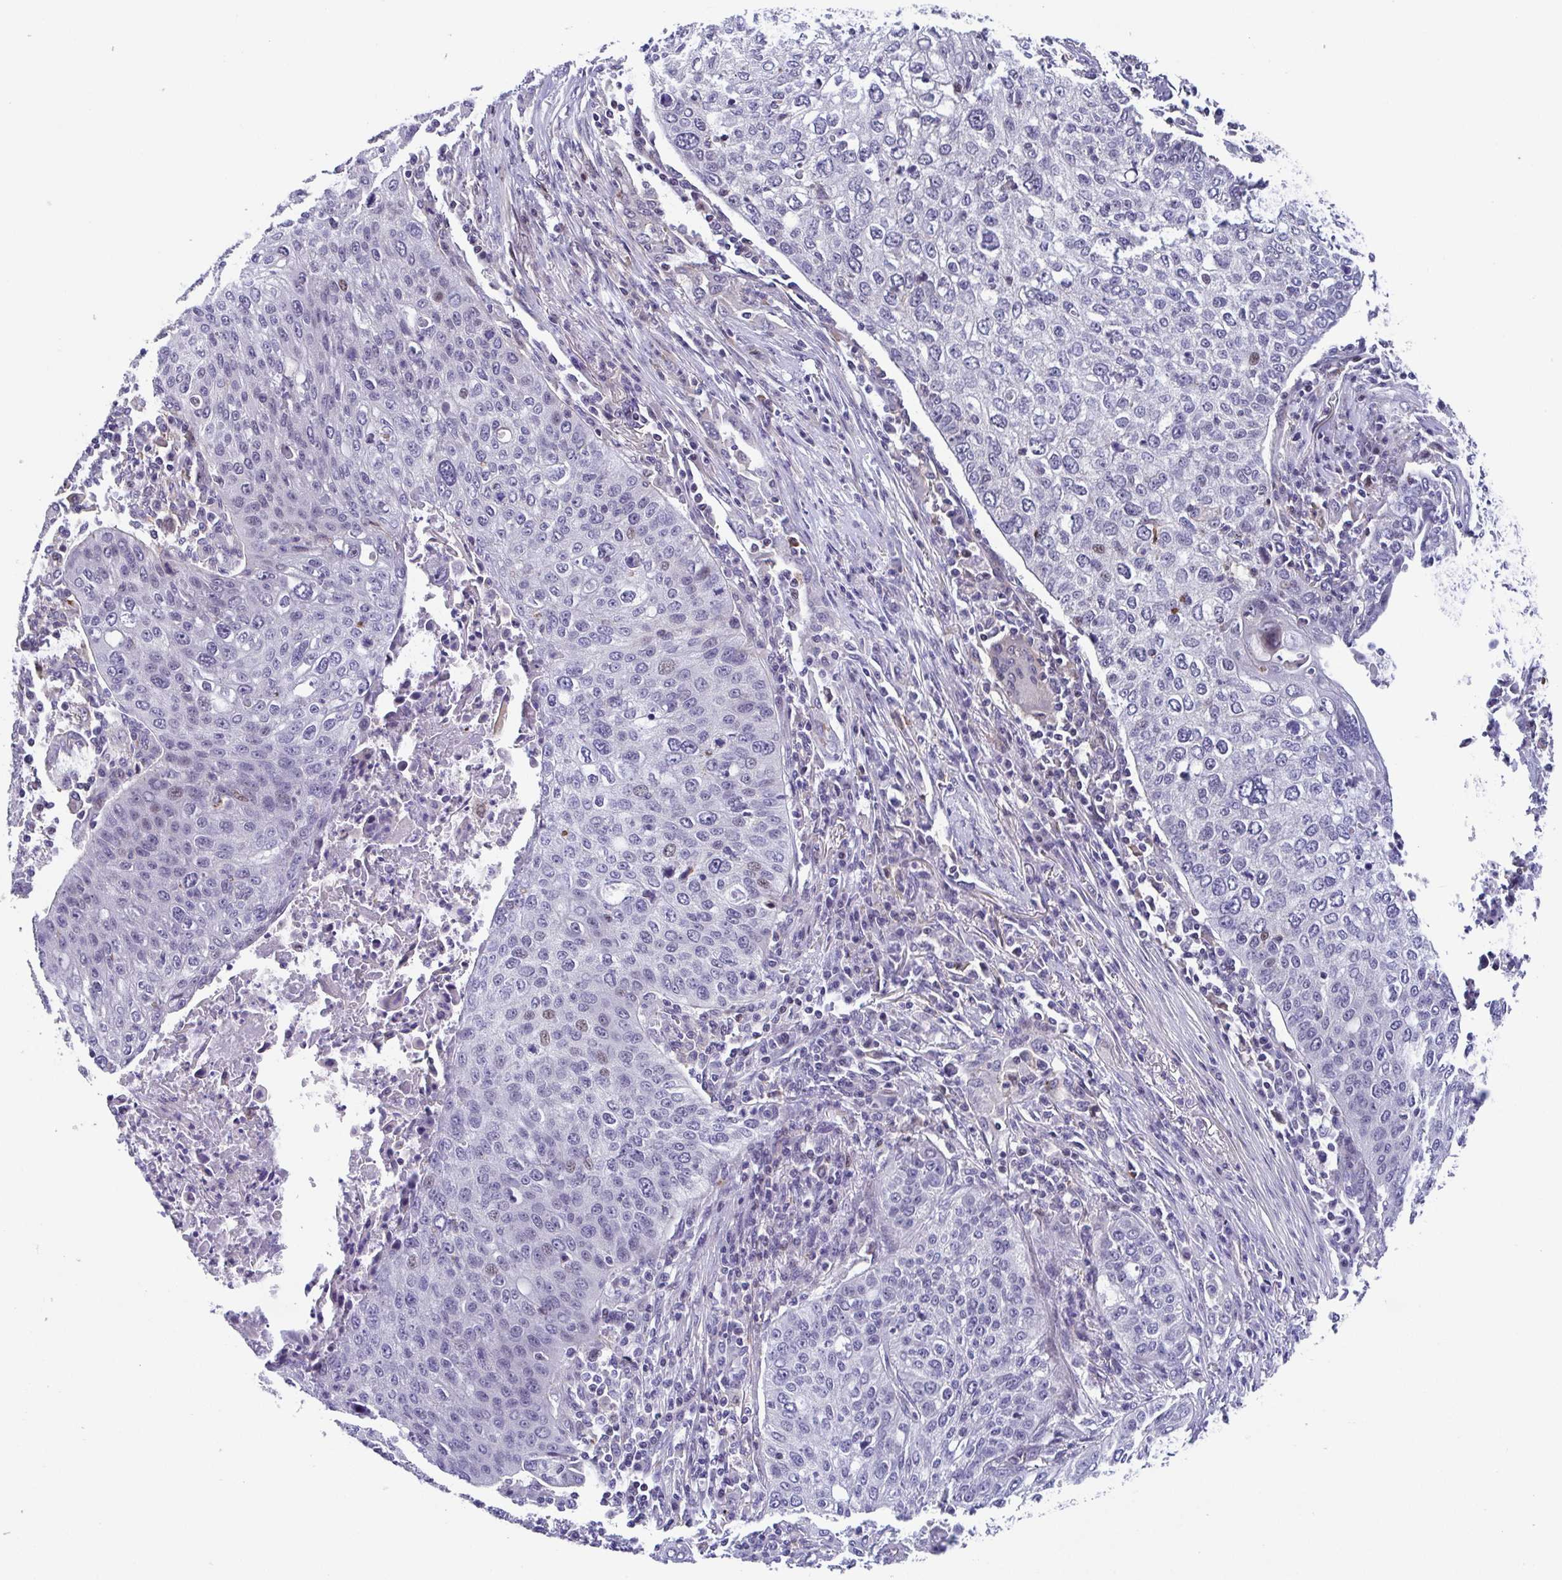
{"staining": {"intensity": "moderate", "quantity": "<25%", "location": "nuclear"}, "tissue": "lung cancer", "cell_type": "Tumor cells", "image_type": "cancer", "snomed": [{"axis": "morphology", "description": "Squamous cell carcinoma, NOS"}, {"axis": "topography", "description": "Lung"}], "caption": "Lung cancer (squamous cell carcinoma) stained with a protein marker exhibits moderate staining in tumor cells.", "gene": "WDR72", "patient": {"sex": "male", "age": 63}}